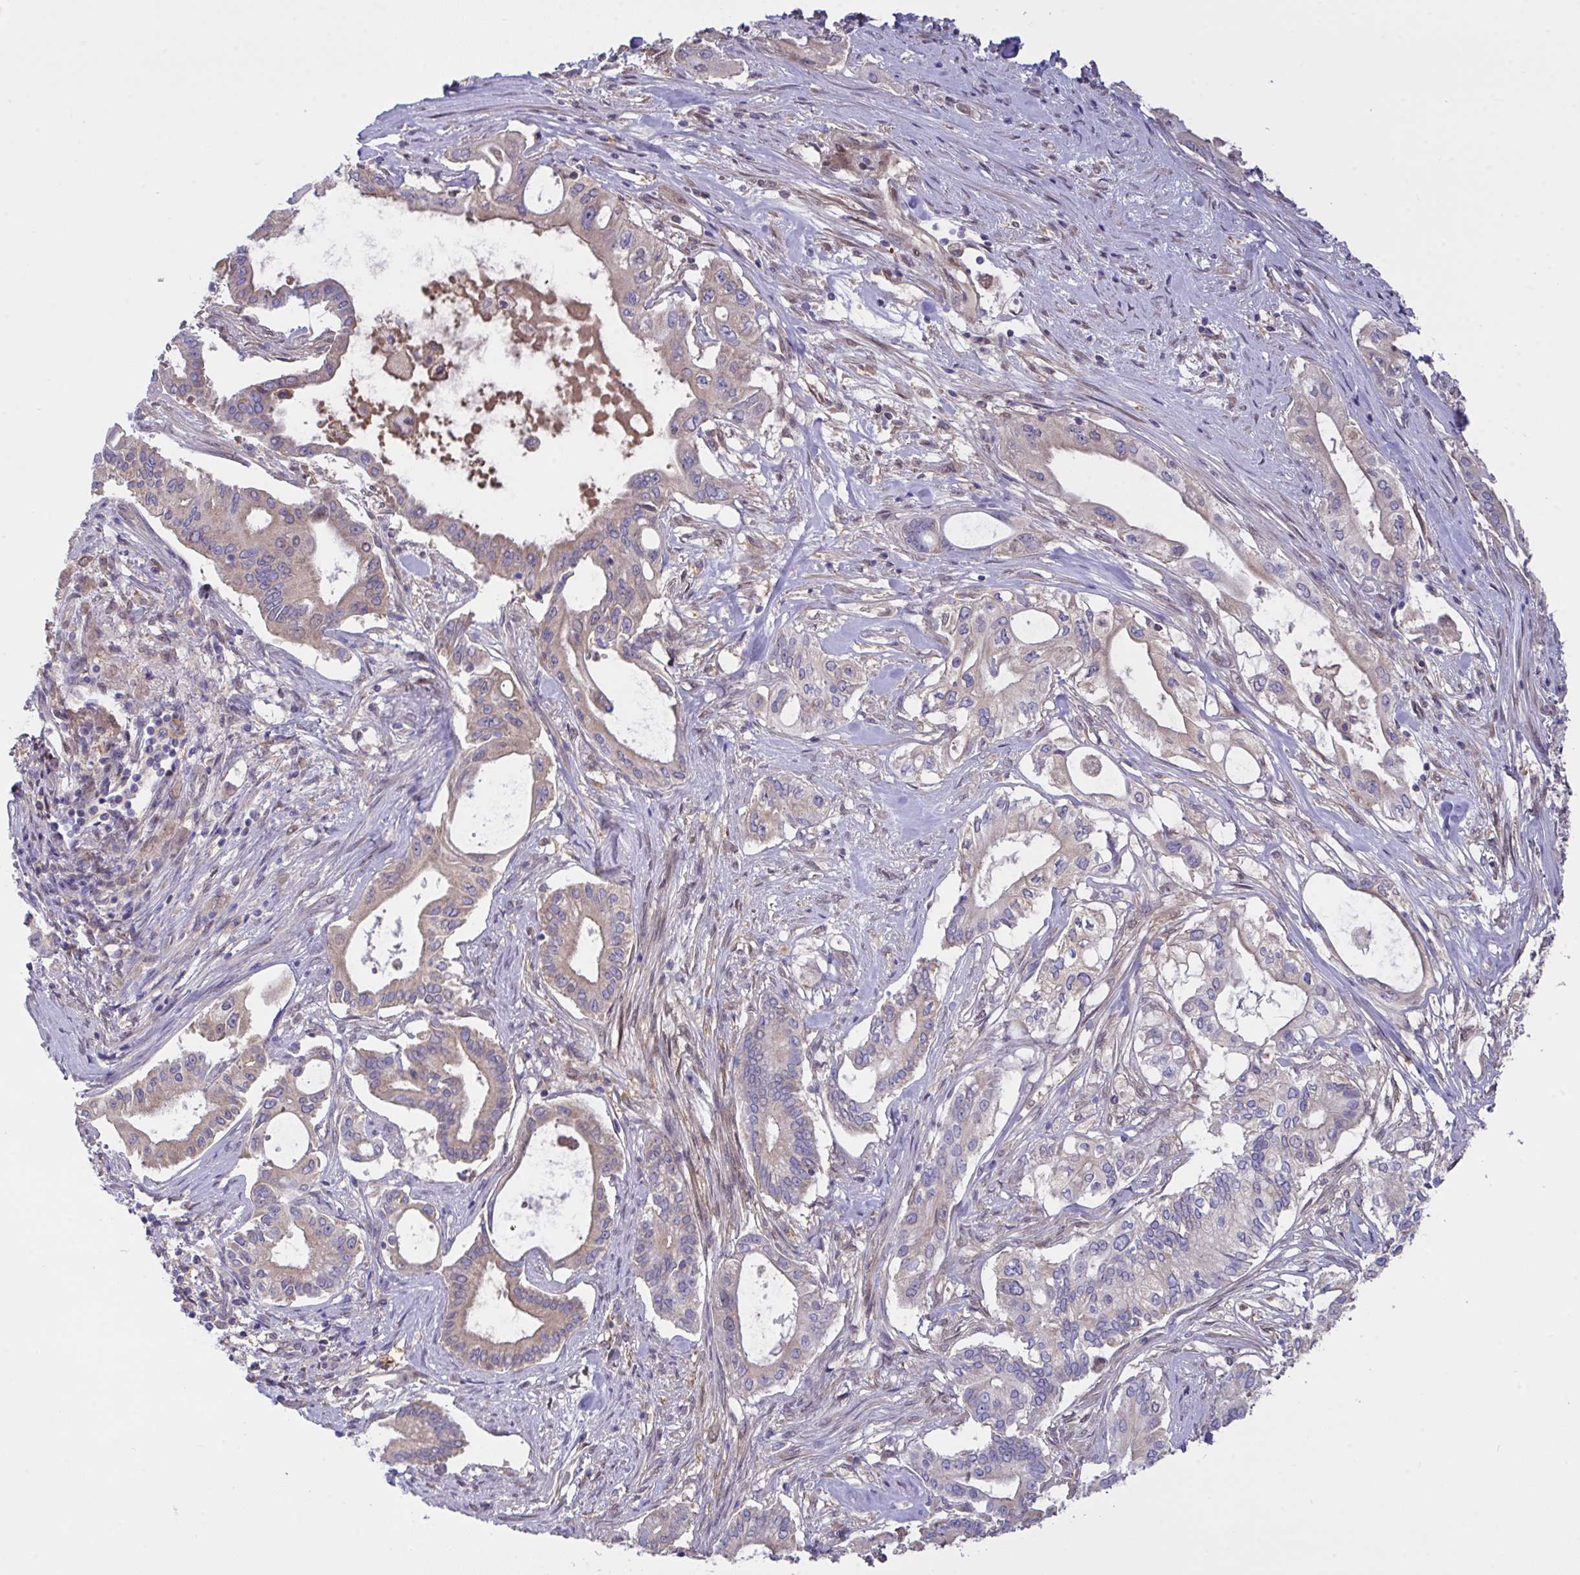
{"staining": {"intensity": "weak", "quantity": "25%-75%", "location": "cytoplasmic/membranous"}, "tissue": "pancreatic cancer", "cell_type": "Tumor cells", "image_type": "cancer", "snomed": [{"axis": "morphology", "description": "Adenocarcinoma, NOS"}, {"axis": "topography", "description": "Pancreas"}], "caption": "Protein expression analysis of human pancreatic cancer reveals weak cytoplasmic/membranous expression in approximately 25%-75% of tumor cells. (Stains: DAB (3,3'-diaminobenzidine) in brown, nuclei in blue, Microscopy: brightfield microscopy at high magnification).", "gene": "L3HYPDH", "patient": {"sex": "female", "age": 68}}